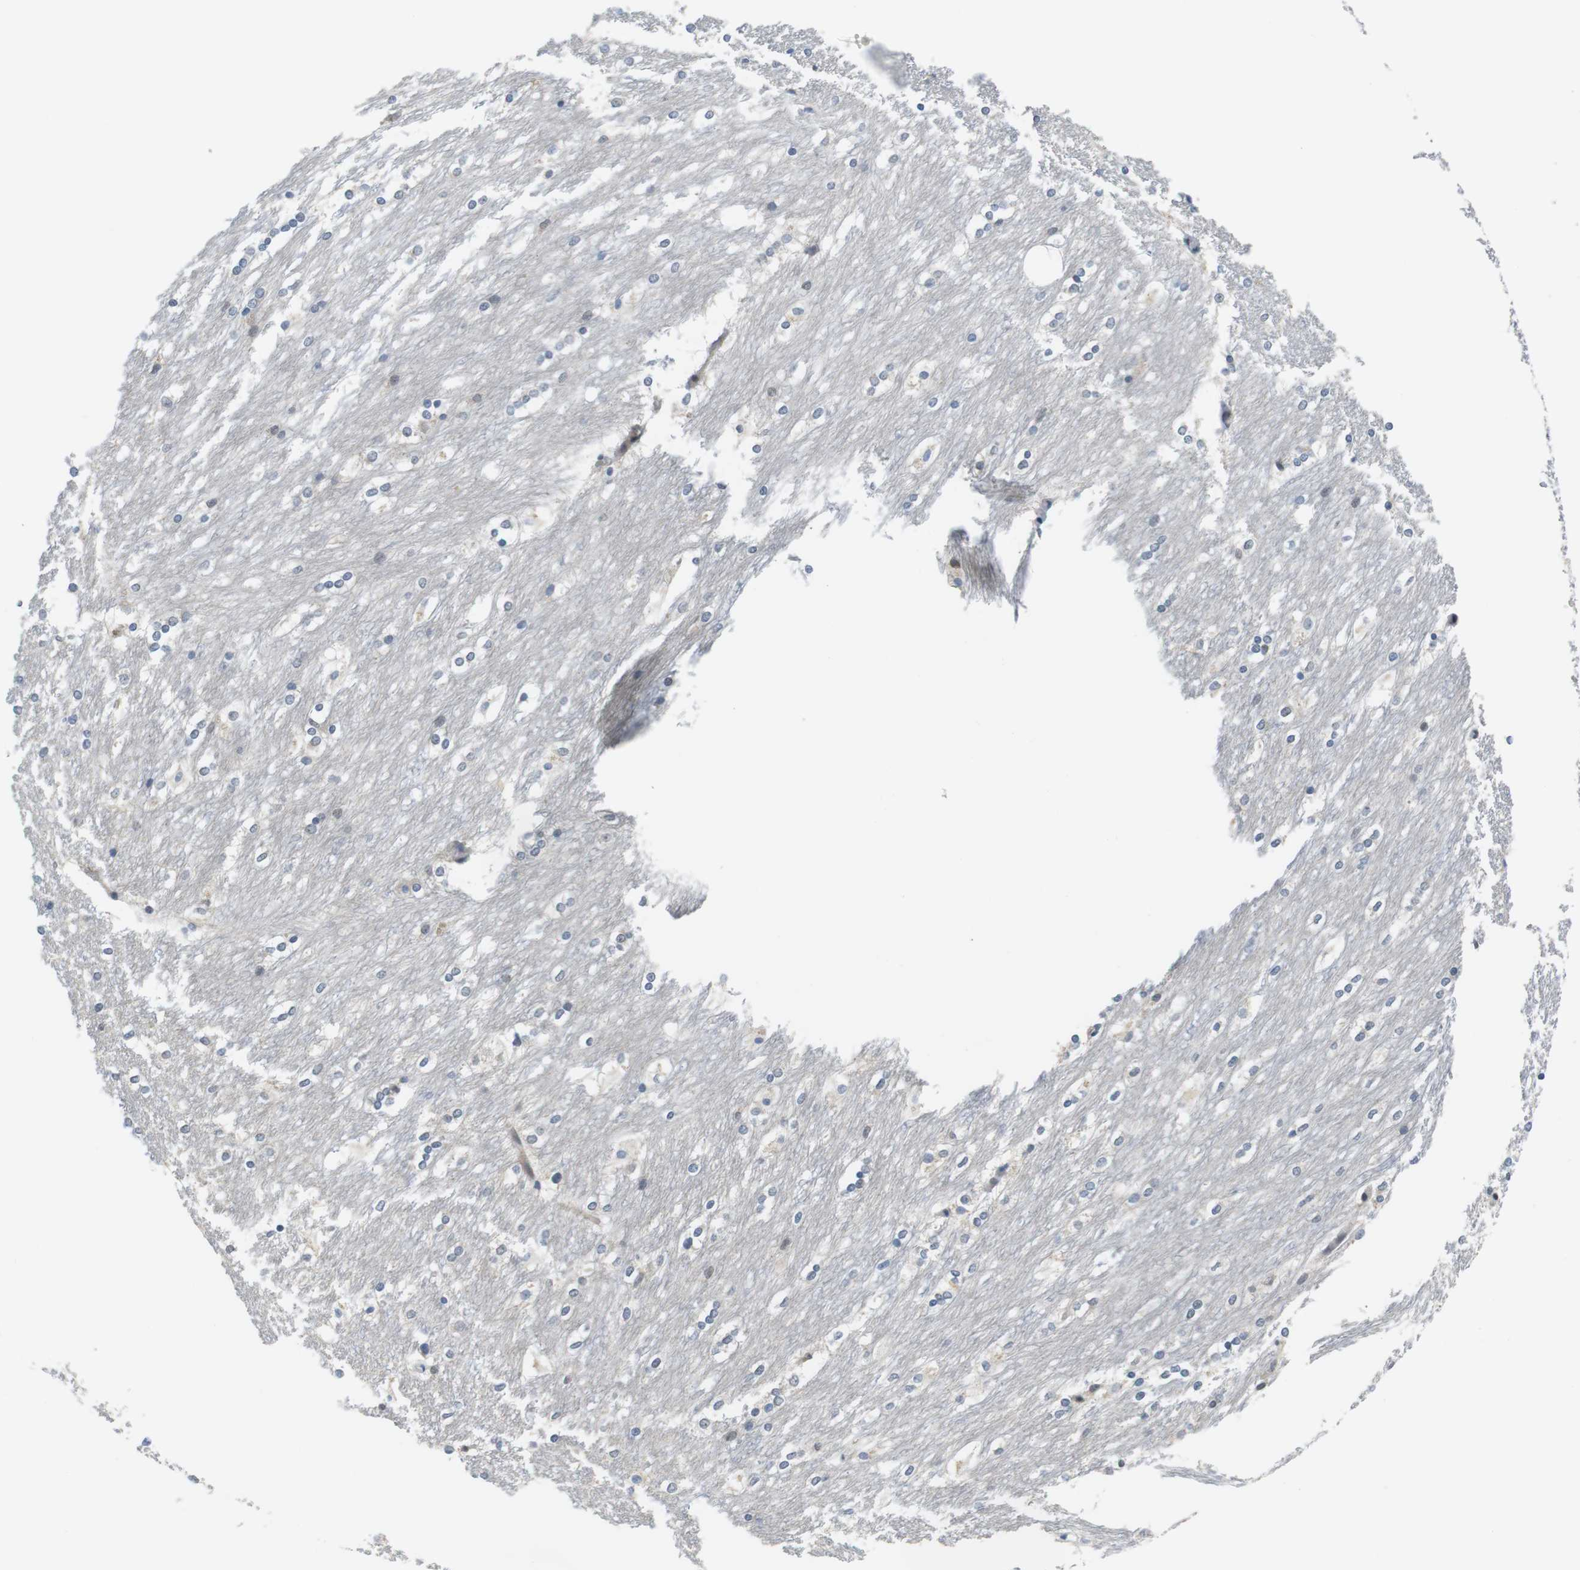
{"staining": {"intensity": "weak", "quantity": "<25%", "location": "cytoplasmic/membranous,nuclear"}, "tissue": "caudate", "cell_type": "Glial cells", "image_type": "normal", "snomed": [{"axis": "morphology", "description": "Normal tissue, NOS"}, {"axis": "topography", "description": "Lateral ventricle wall"}], "caption": "The photomicrograph displays no significant staining in glial cells of caudate. Brightfield microscopy of IHC stained with DAB (3,3'-diaminobenzidine) (brown) and hematoxylin (blue), captured at high magnification.", "gene": "BRD4", "patient": {"sex": "female", "age": 19}}